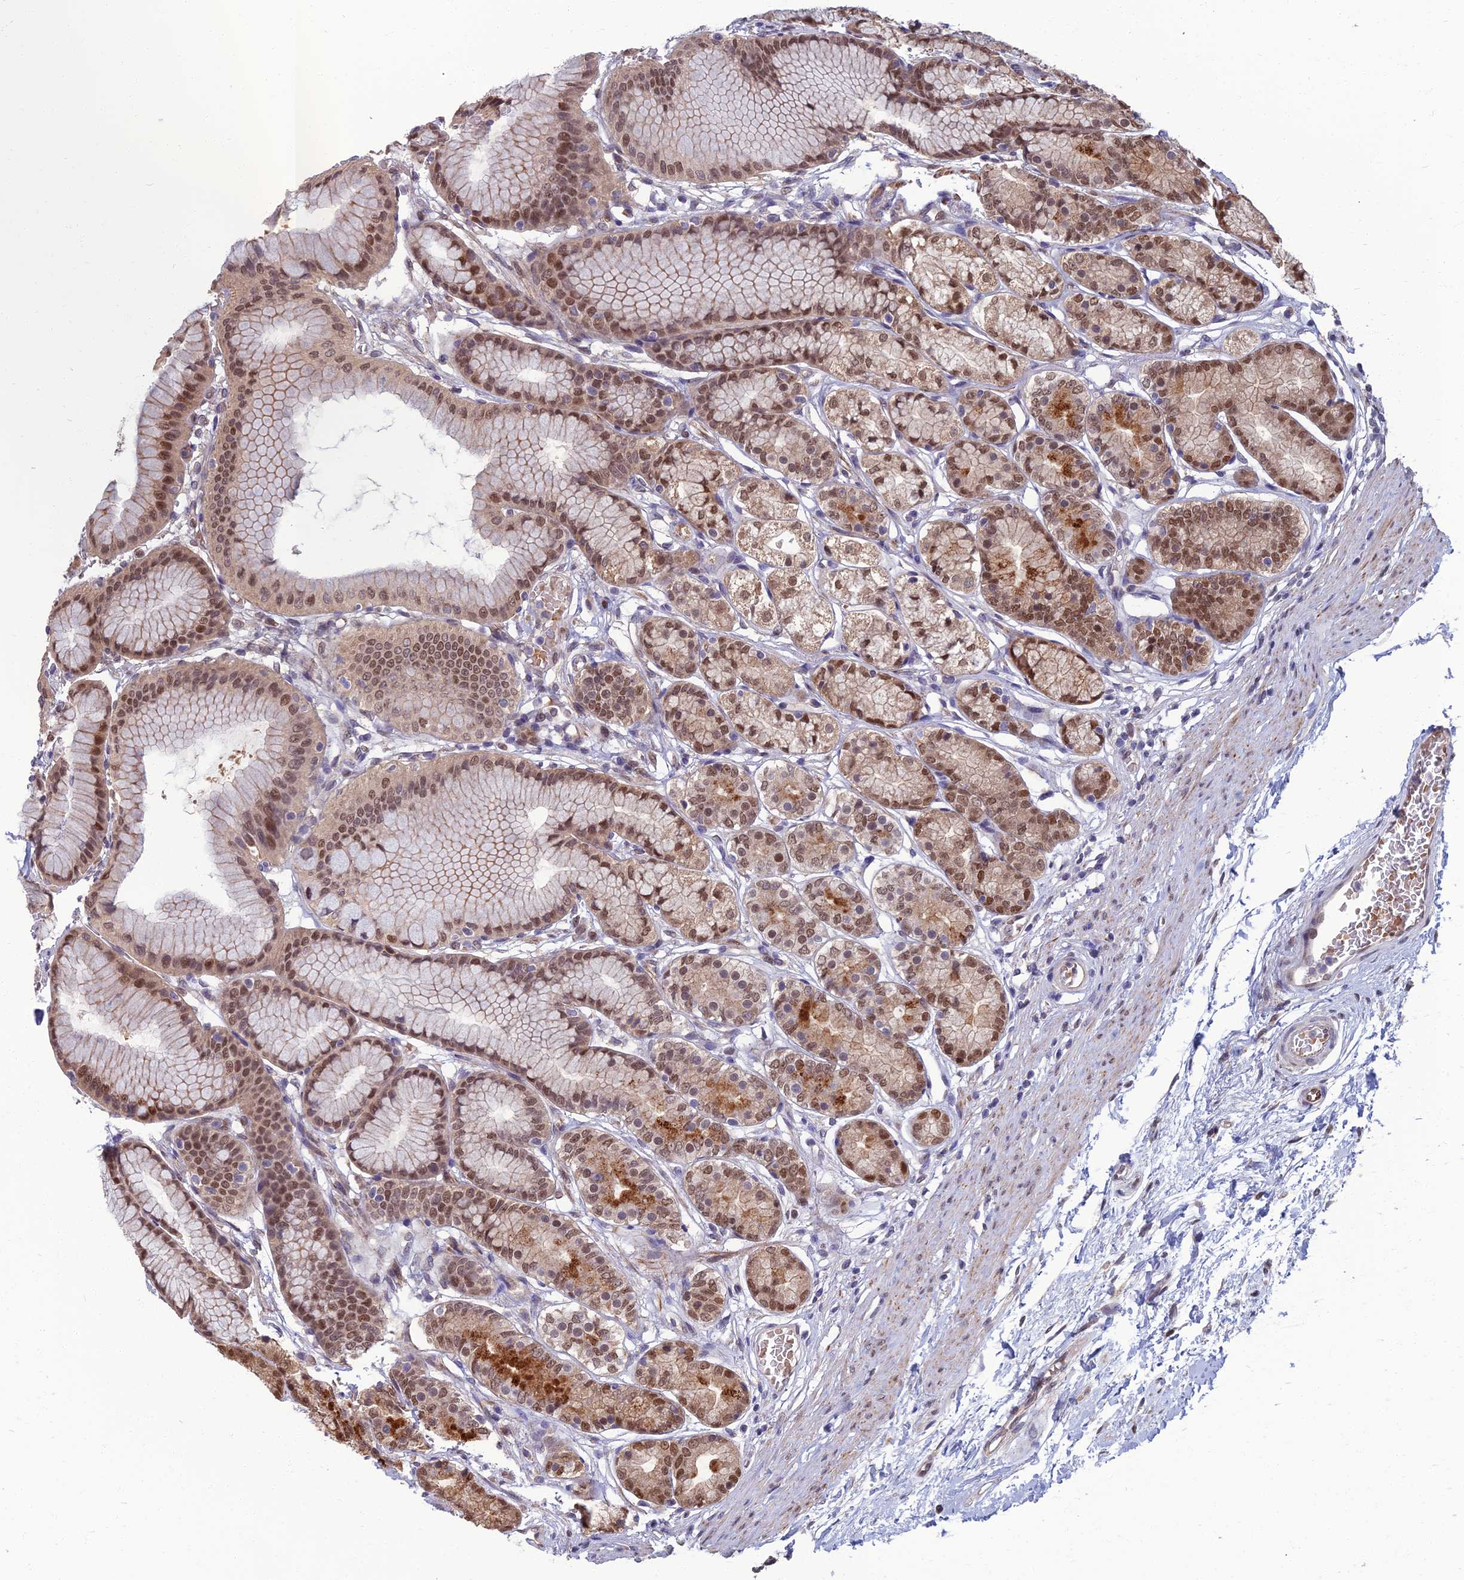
{"staining": {"intensity": "moderate", "quantity": "25%-75%", "location": "cytoplasmic/membranous,nuclear"}, "tissue": "stomach", "cell_type": "Glandular cells", "image_type": "normal", "snomed": [{"axis": "morphology", "description": "Normal tissue, NOS"}, {"axis": "morphology", "description": "Adenocarcinoma, NOS"}, {"axis": "morphology", "description": "Adenocarcinoma, High grade"}, {"axis": "topography", "description": "Stomach, upper"}, {"axis": "topography", "description": "Stomach"}], "caption": "Immunohistochemical staining of benign human stomach displays medium levels of moderate cytoplasmic/membranous,nuclear positivity in about 25%-75% of glandular cells. Immunohistochemistry (ihc) stains the protein in brown and the nuclei are stained blue.", "gene": "NR4A3", "patient": {"sex": "female", "age": 65}}